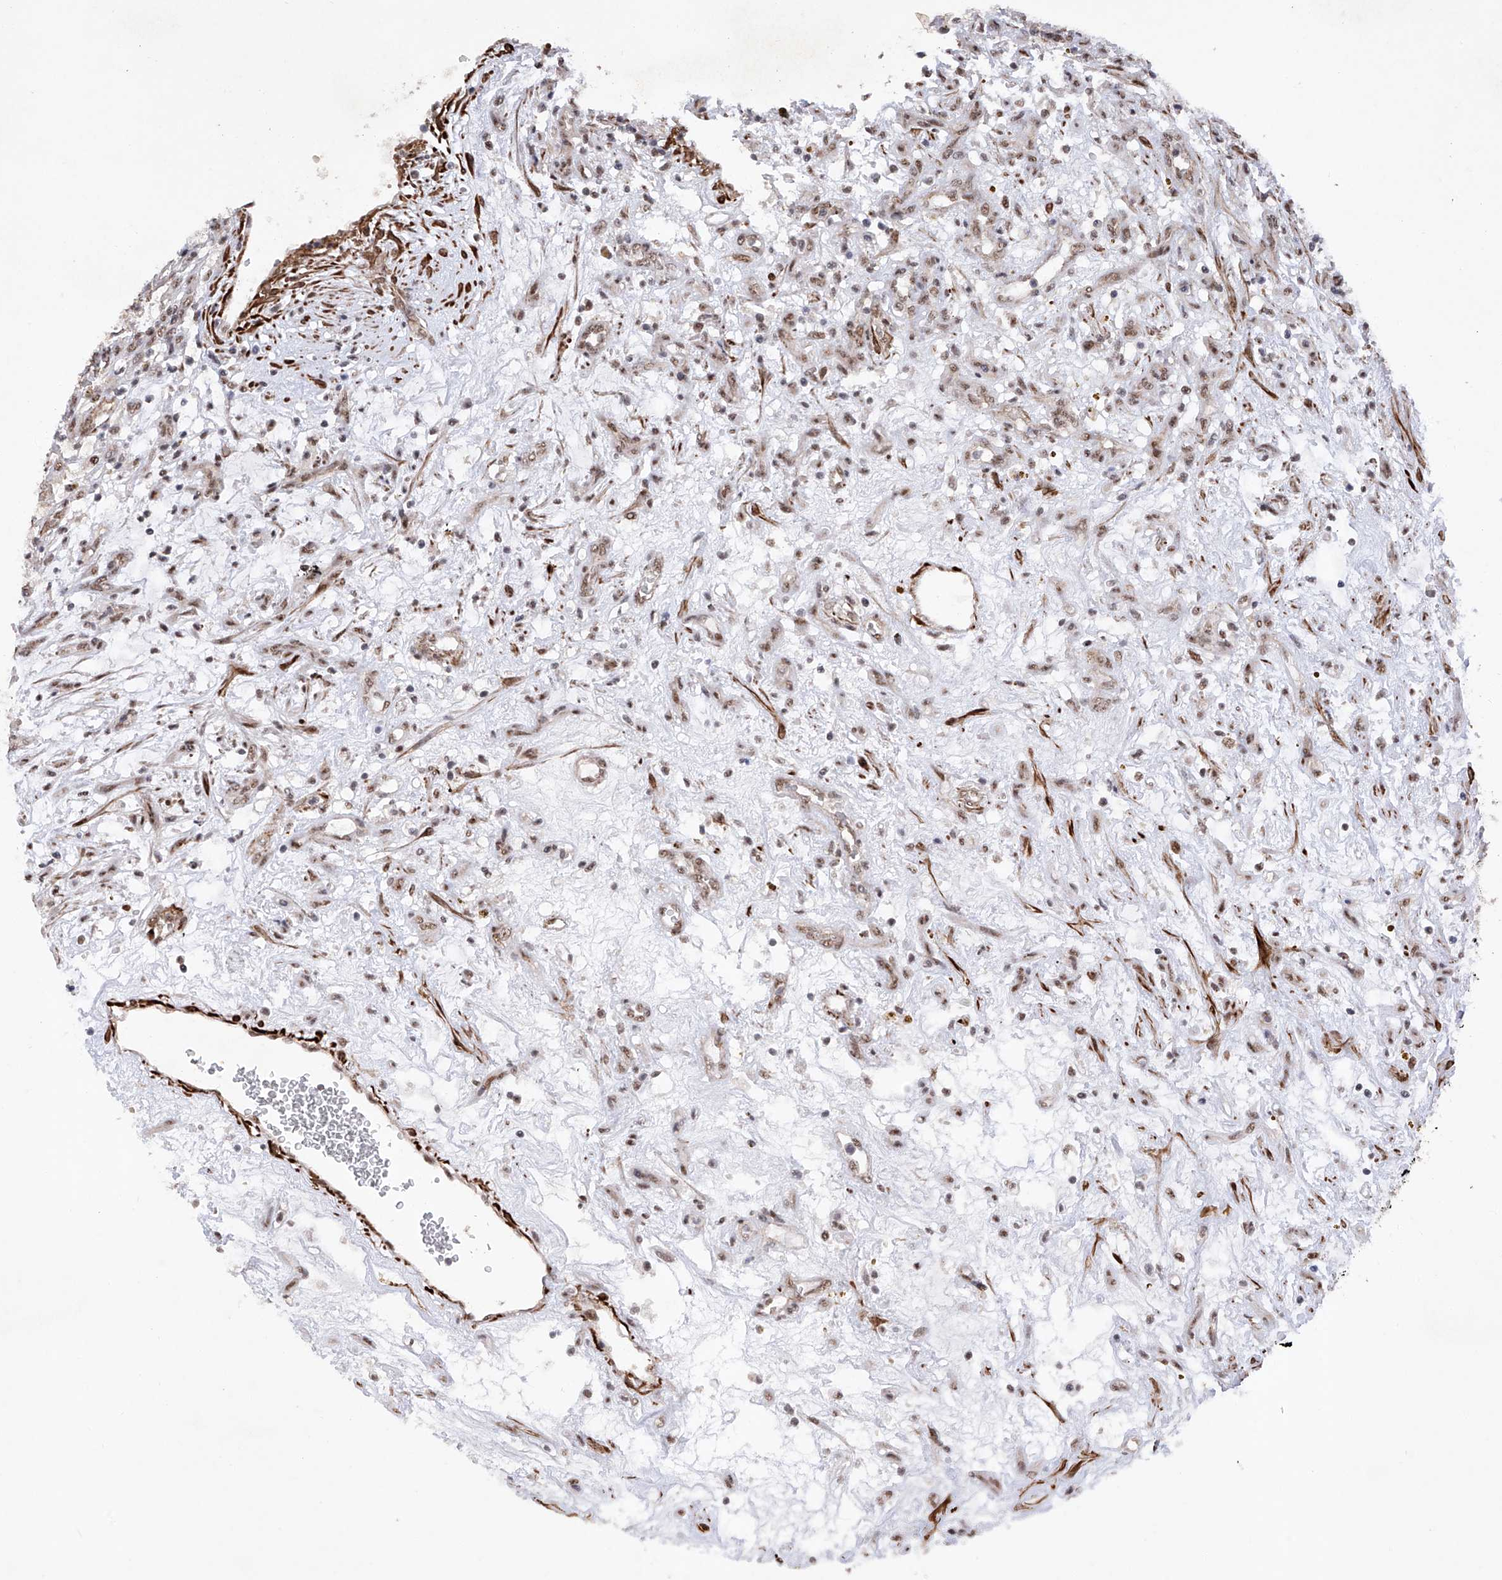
{"staining": {"intensity": "moderate", "quantity": ">75%", "location": "nuclear"}, "tissue": "renal cancer", "cell_type": "Tumor cells", "image_type": "cancer", "snomed": [{"axis": "morphology", "description": "Adenocarcinoma, NOS"}, {"axis": "topography", "description": "Kidney"}], "caption": "Moderate nuclear protein positivity is identified in approximately >75% of tumor cells in adenocarcinoma (renal). Using DAB (brown) and hematoxylin (blue) stains, captured at high magnification using brightfield microscopy.", "gene": "NFATC4", "patient": {"sex": "female", "age": 57}}